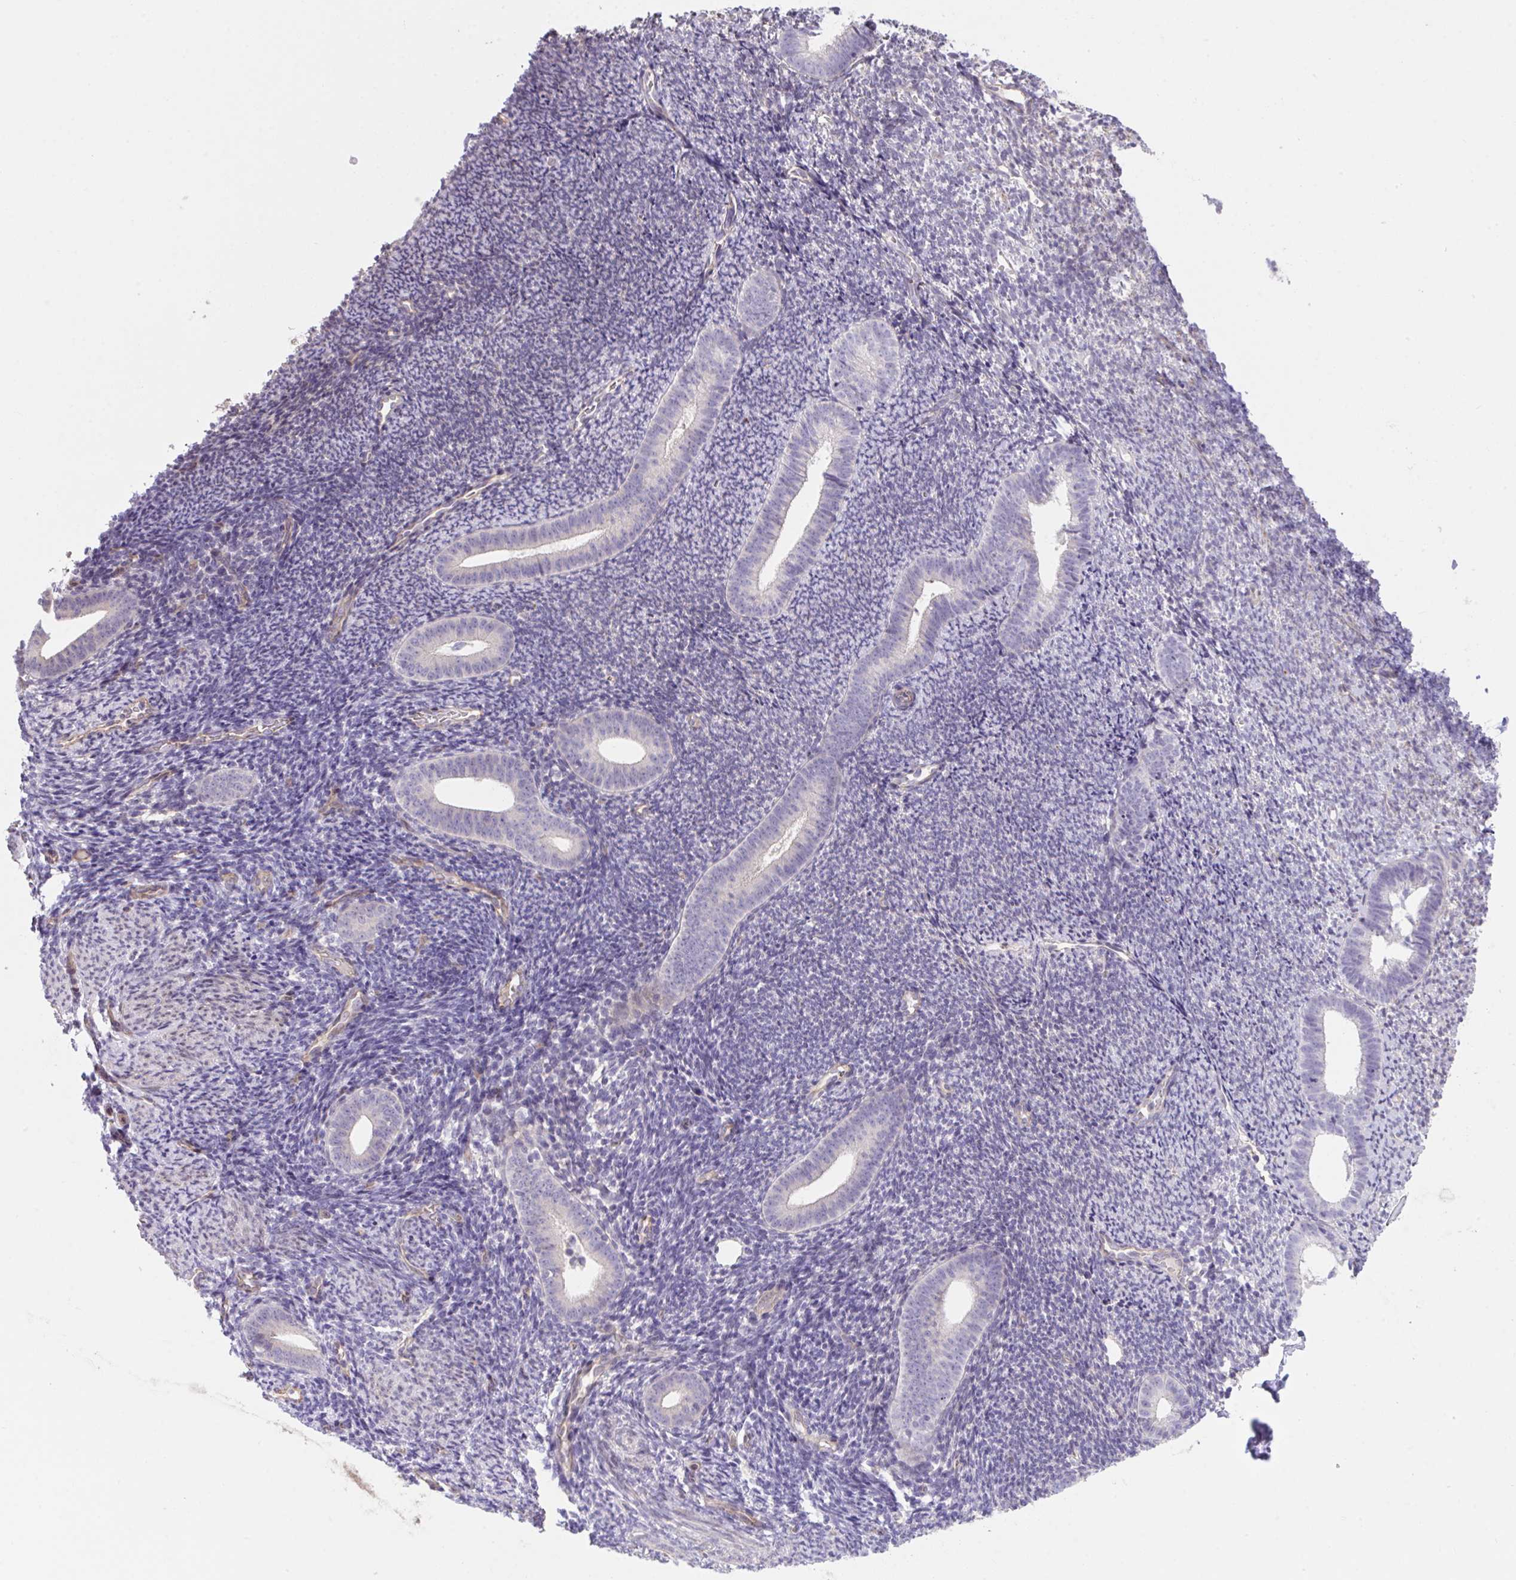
{"staining": {"intensity": "negative", "quantity": "none", "location": "none"}, "tissue": "endometrium", "cell_type": "Cells in endometrial stroma", "image_type": "normal", "snomed": [{"axis": "morphology", "description": "Normal tissue, NOS"}, {"axis": "topography", "description": "Endometrium"}], "caption": "Immunohistochemical staining of unremarkable endometrium displays no significant expression in cells in endometrial stroma.", "gene": "RHOXF1", "patient": {"sex": "female", "age": 39}}